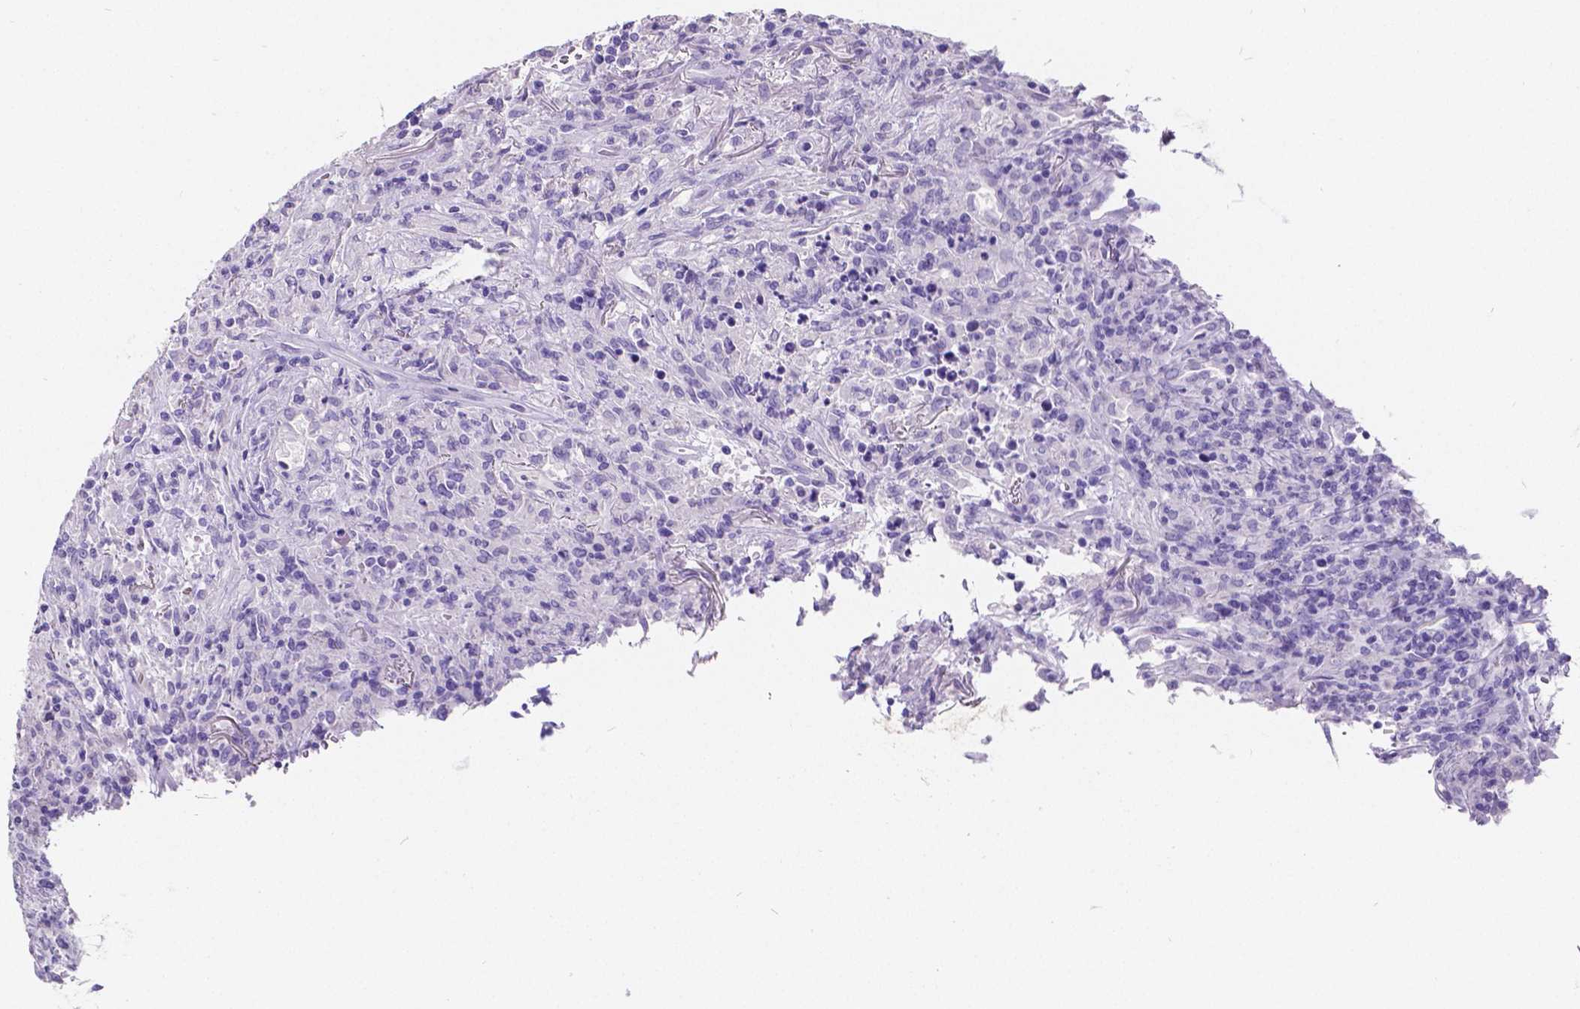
{"staining": {"intensity": "negative", "quantity": "none", "location": "none"}, "tissue": "lymphoma", "cell_type": "Tumor cells", "image_type": "cancer", "snomed": [{"axis": "morphology", "description": "Malignant lymphoma, non-Hodgkin's type, High grade"}, {"axis": "topography", "description": "Lung"}], "caption": "A high-resolution histopathology image shows immunohistochemistry staining of lymphoma, which reveals no significant staining in tumor cells.", "gene": "SATB2", "patient": {"sex": "male", "age": 79}}